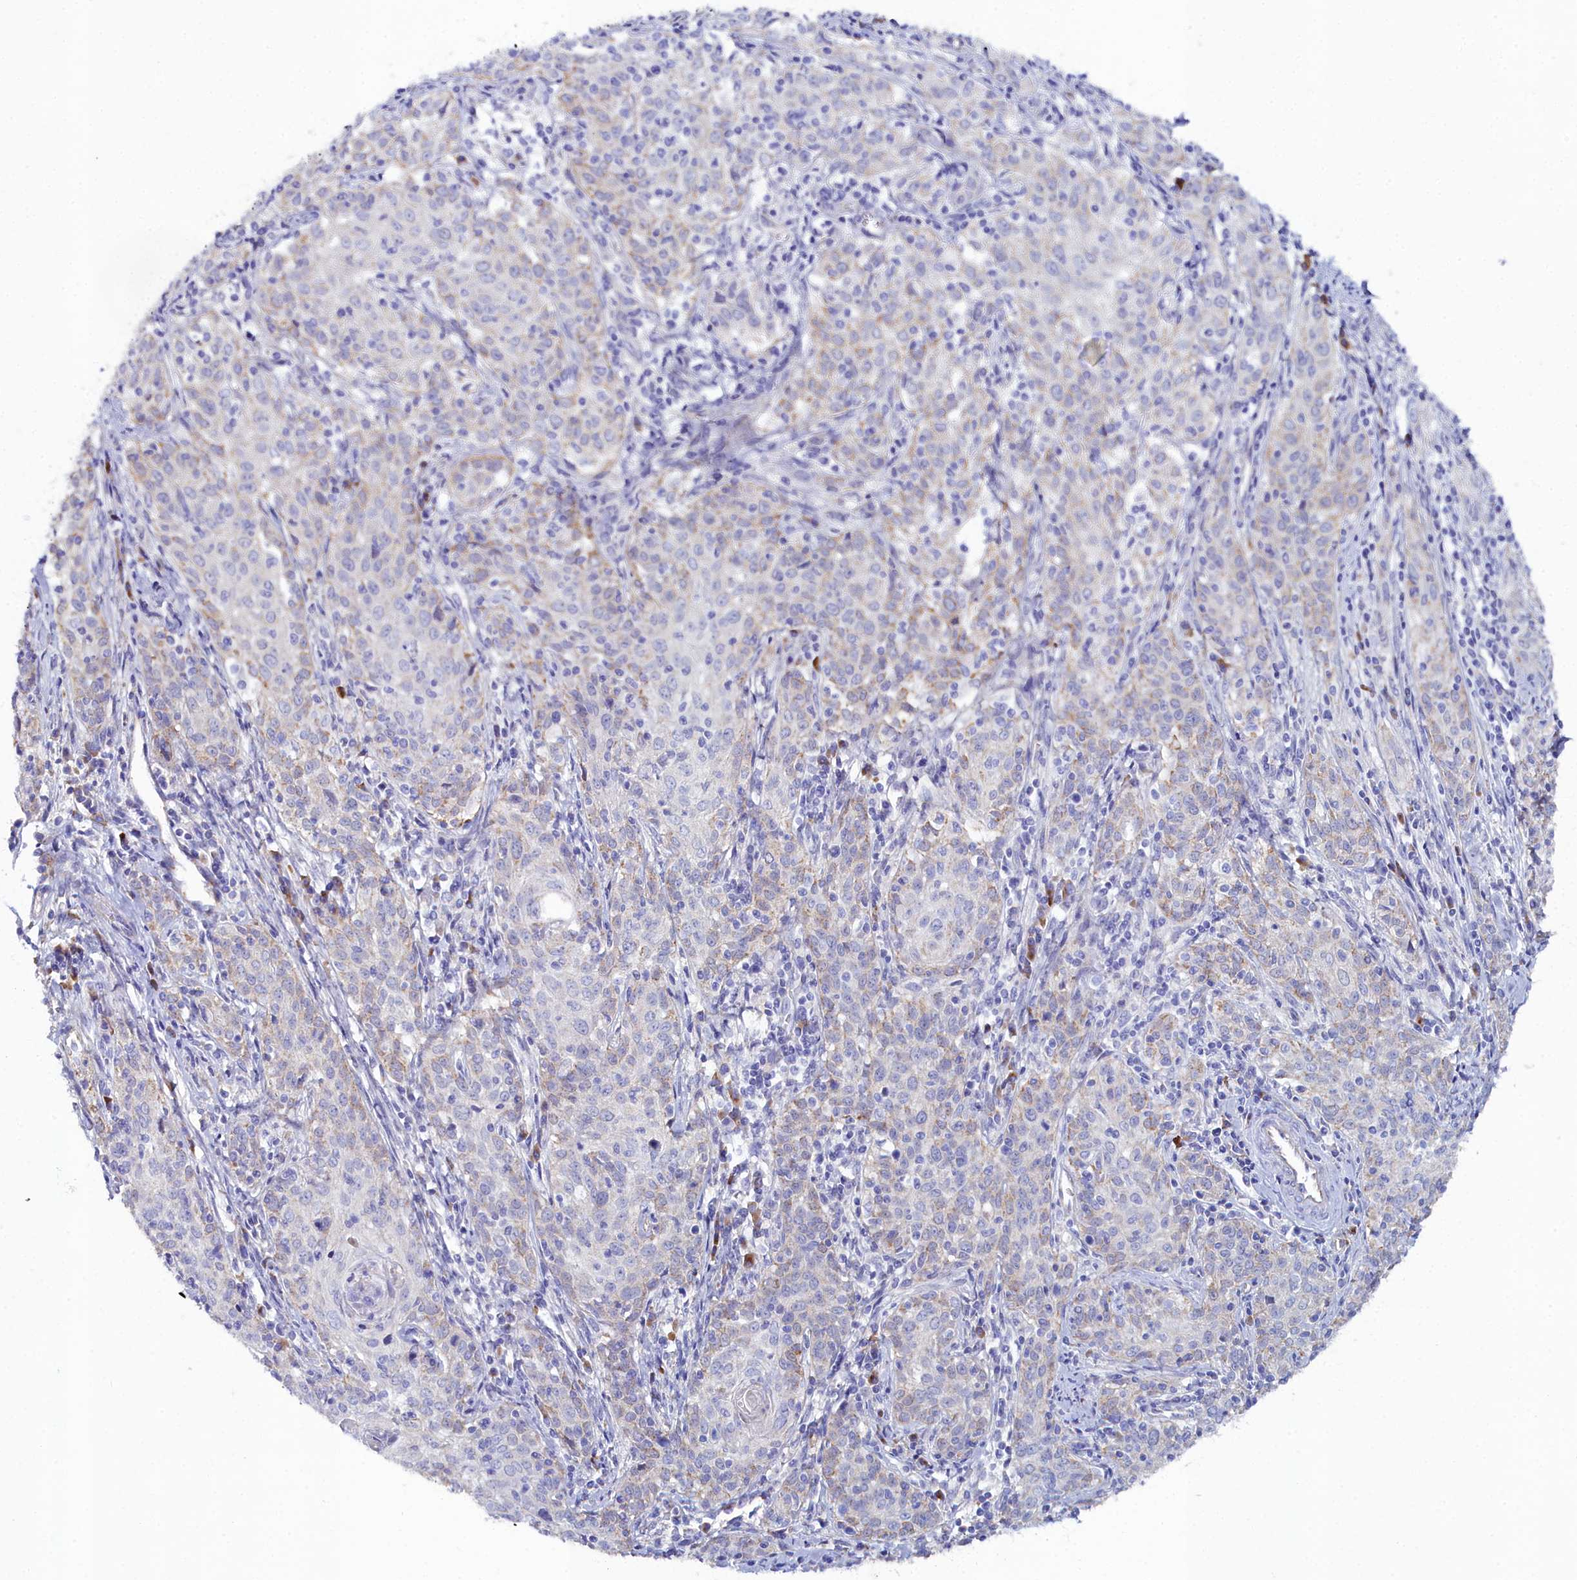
{"staining": {"intensity": "weak", "quantity": "<25%", "location": "cytoplasmic/membranous"}, "tissue": "cervical cancer", "cell_type": "Tumor cells", "image_type": "cancer", "snomed": [{"axis": "morphology", "description": "Squamous cell carcinoma, NOS"}, {"axis": "topography", "description": "Cervix"}], "caption": "Immunohistochemistry (IHC) photomicrograph of neoplastic tissue: human cervical cancer (squamous cell carcinoma) stained with DAB (3,3'-diaminobenzidine) exhibits no significant protein positivity in tumor cells. (Brightfield microscopy of DAB (3,3'-diaminobenzidine) immunohistochemistry (IHC) at high magnification).", "gene": "SLC49A3", "patient": {"sex": "female", "age": 57}}